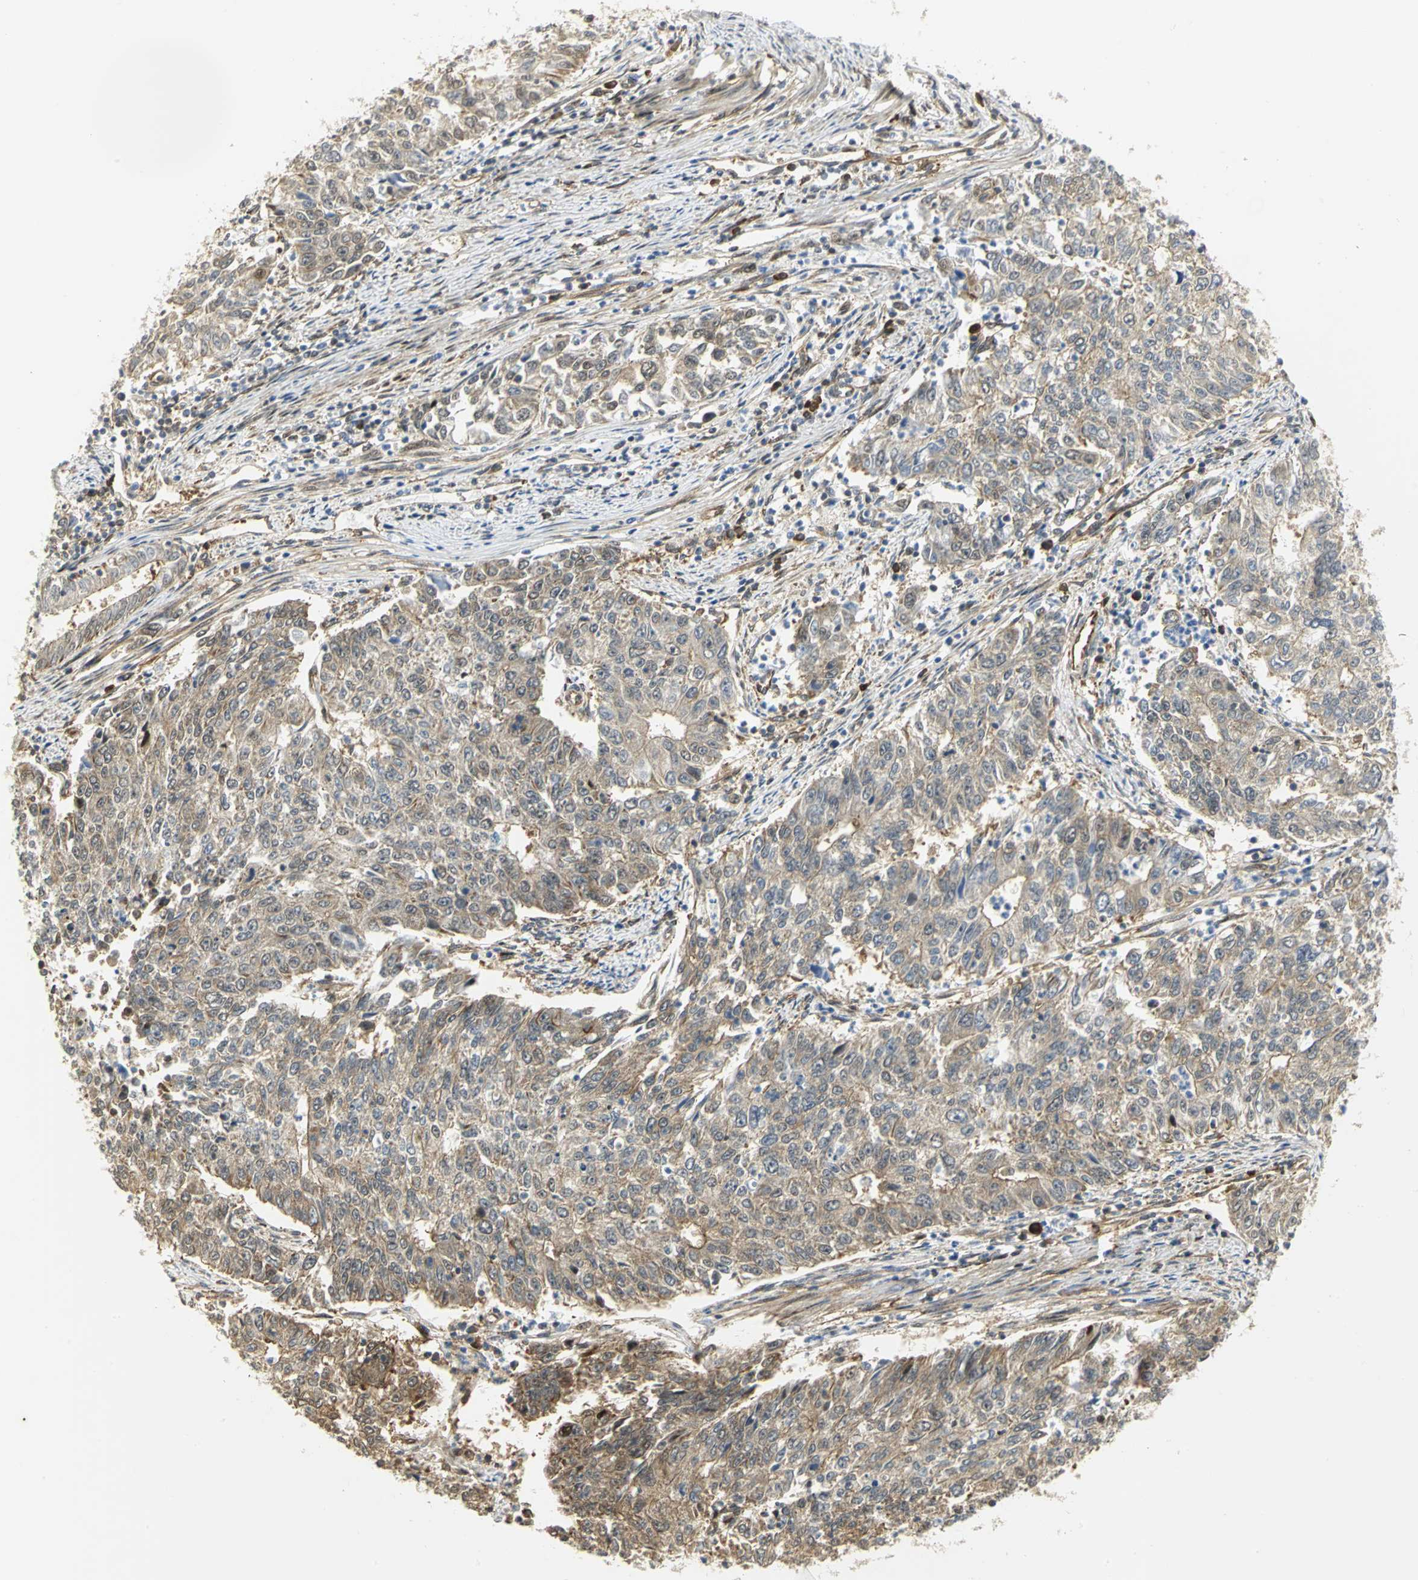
{"staining": {"intensity": "moderate", "quantity": ">75%", "location": "cytoplasmic/membranous"}, "tissue": "endometrial cancer", "cell_type": "Tumor cells", "image_type": "cancer", "snomed": [{"axis": "morphology", "description": "Adenocarcinoma, NOS"}, {"axis": "topography", "description": "Endometrium"}], "caption": "DAB immunohistochemical staining of human endometrial cancer exhibits moderate cytoplasmic/membranous protein expression in about >75% of tumor cells.", "gene": "EEA1", "patient": {"sex": "female", "age": 42}}